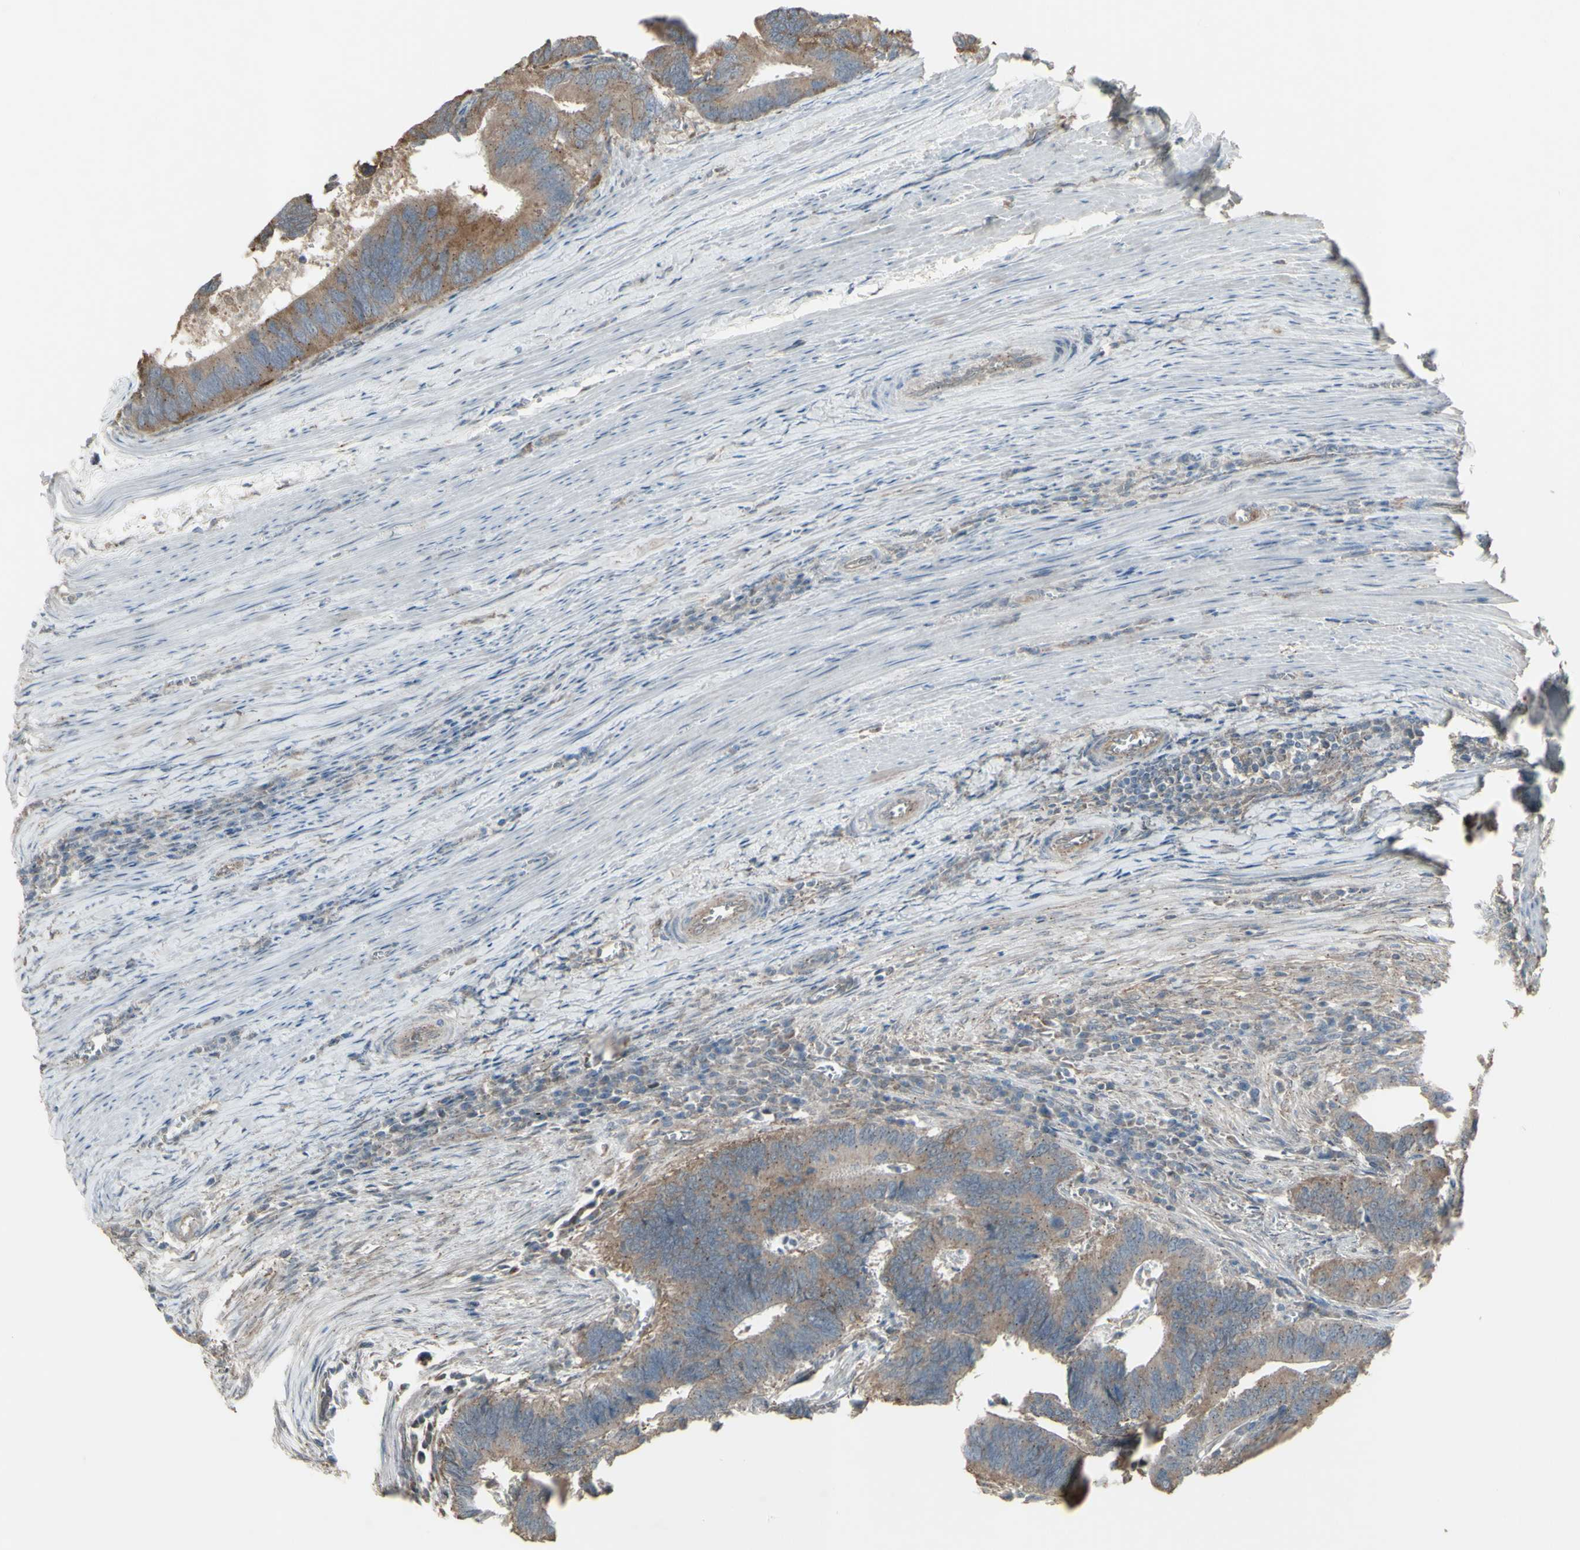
{"staining": {"intensity": "moderate", "quantity": ">75%", "location": "cytoplasmic/membranous"}, "tissue": "colorectal cancer", "cell_type": "Tumor cells", "image_type": "cancer", "snomed": [{"axis": "morphology", "description": "Adenocarcinoma, NOS"}, {"axis": "topography", "description": "Colon"}], "caption": "An image showing moderate cytoplasmic/membranous staining in about >75% of tumor cells in colorectal adenocarcinoma, as visualized by brown immunohistochemical staining.", "gene": "FXYD3", "patient": {"sex": "male", "age": 72}}